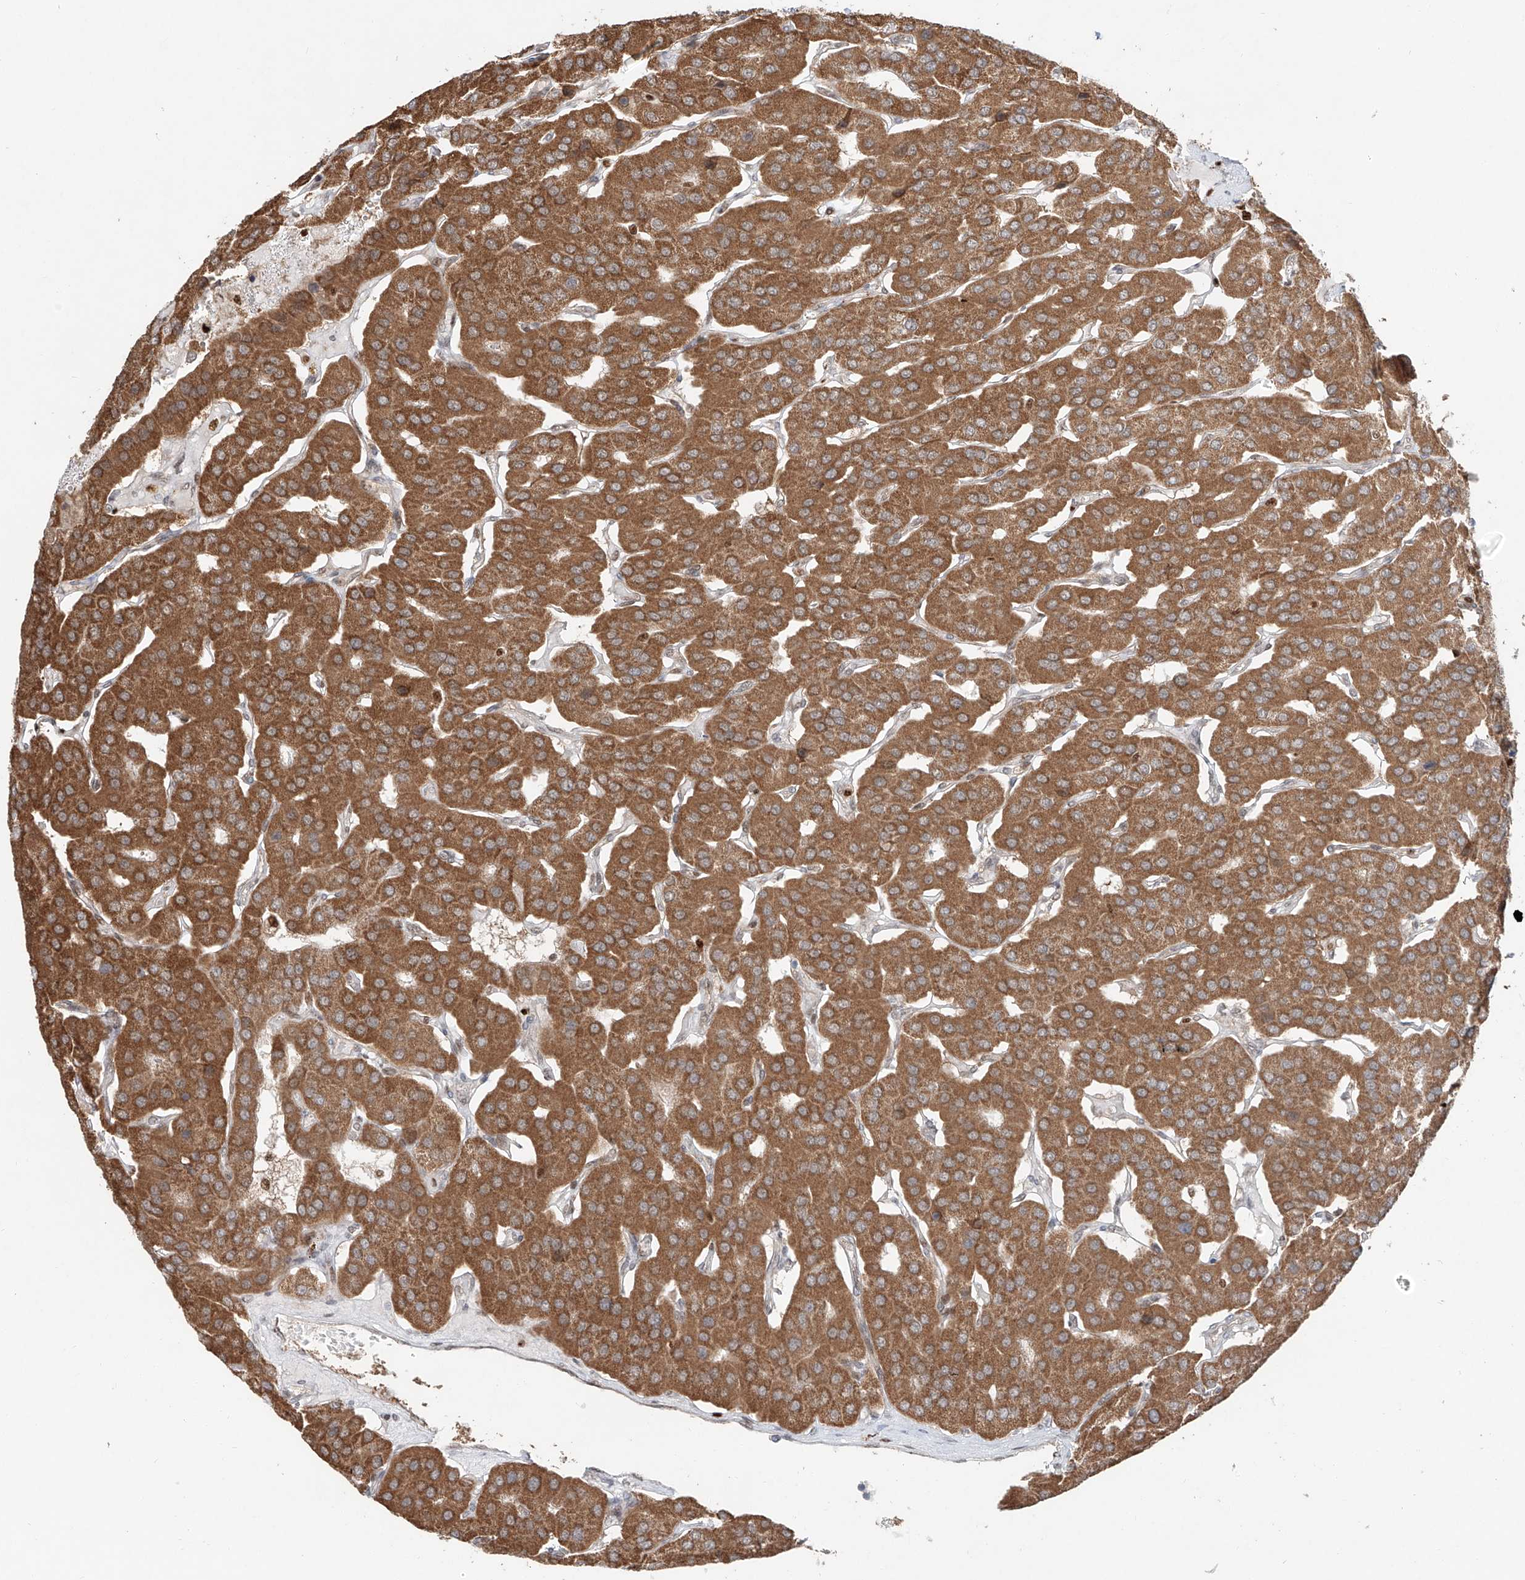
{"staining": {"intensity": "moderate", "quantity": ">75%", "location": "cytoplasmic/membranous"}, "tissue": "parathyroid gland", "cell_type": "Glandular cells", "image_type": "normal", "snomed": [{"axis": "morphology", "description": "Normal tissue, NOS"}, {"axis": "morphology", "description": "Adenoma, NOS"}, {"axis": "topography", "description": "Parathyroid gland"}], "caption": "Glandular cells demonstrate medium levels of moderate cytoplasmic/membranous staining in approximately >75% of cells in benign parathyroid gland. (Brightfield microscopy of DAB IHC at high magnification).", "gene": "DZIP1L", "patient": {"sex": "female", "age": 86}}